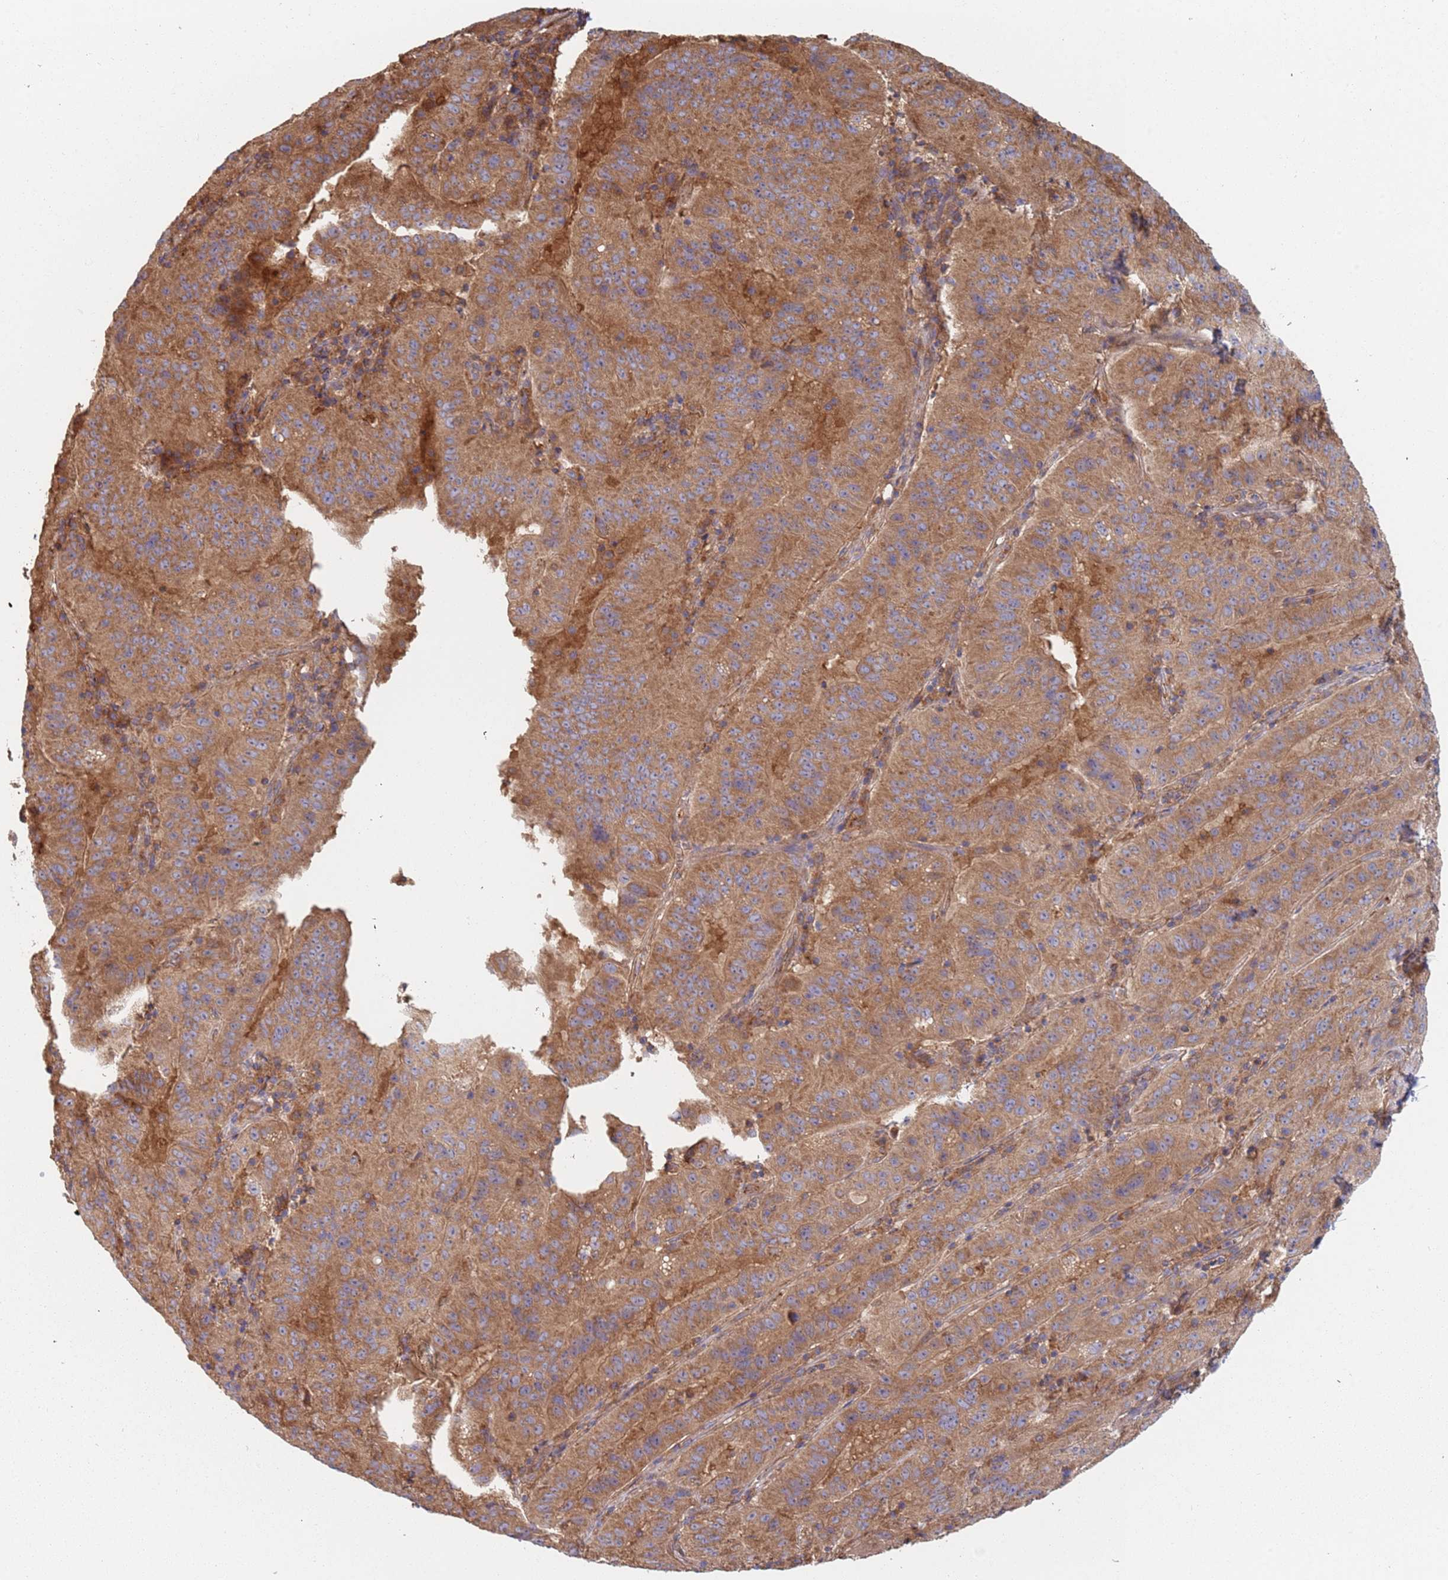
{"staining": {"intensity": "moderate", "quantity": ">75%", "location": "cytoplasmic/membranous"}, "tissue": "pancreatic cancer", "cell_type": "Tumor cells", "image_type": "cancer", "snomed": [{"axis": "morphology", "description": "Adenocarcinoma, NOS"}, {"axis": "topography", "description": "Pancreas"}], "caption": "Human pancreatic adenocarcinoma stained for a protein (brown) demonstrates moderate cytoplasmic/membranous positive positivity in about >75% of tumor cells.", "gene": "GDI2", "patient": {"sex": "male", "age": 63}}